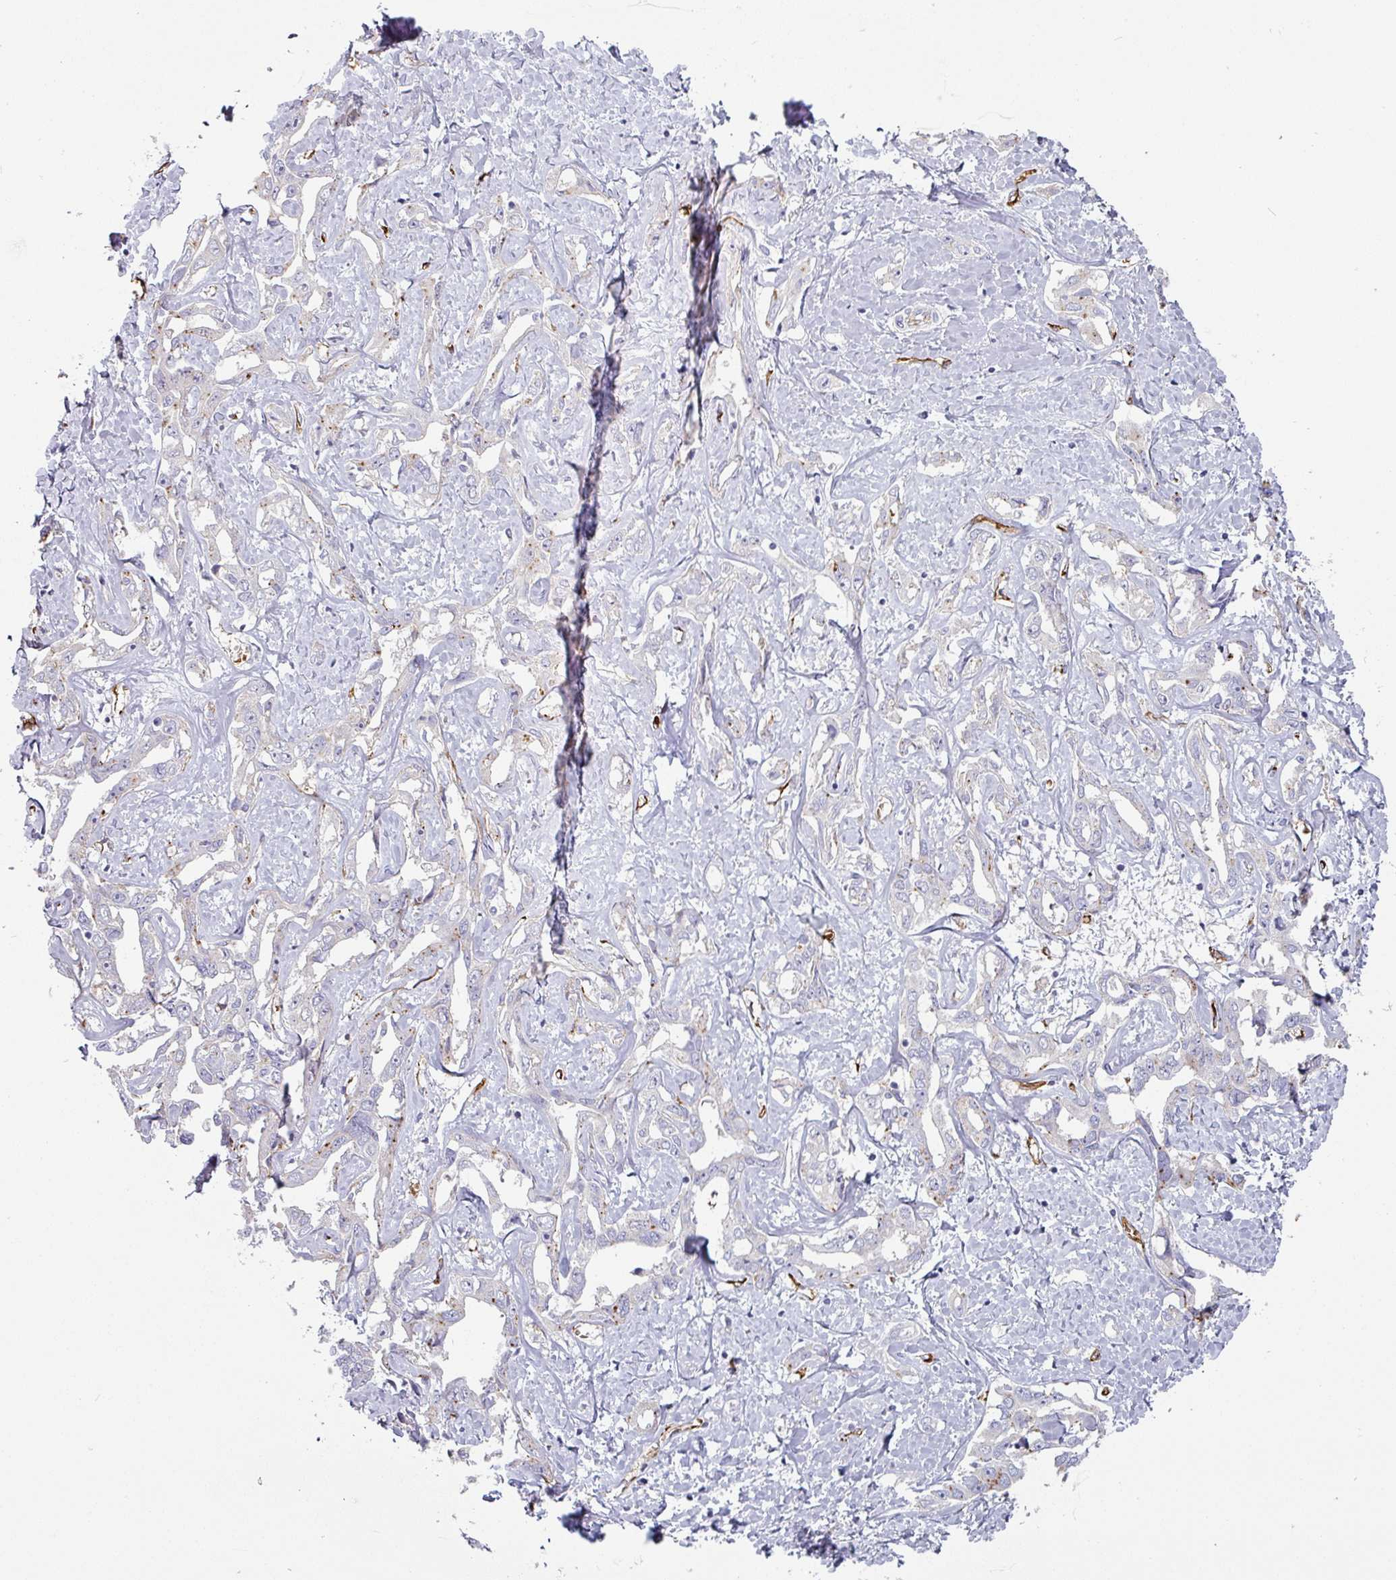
{"staining": {"intensity": "moderate", "quantity": "<25%", "location": "cytoplasmic/membranous"}, "tissue": "liver cancer", "cell_type": "Tumor cells", "image_type": "cancer", "snomed": [{"axis": "morphology", "description": "Cholangiocarcinoma"}, {"axis": "topography", "description": "Liver"}], "caption": "High-magnification brightfield microscopy of liver cancer (cholangiocarcinoma) stained with DAB (brown) and counterstained with hematoxylin (blue). tumor cells exhibit moderate cytoplasmic/membranous positivity is seen in approximately<25% of cells. The protein is shown in brown color, while the nuclei are stained blue.", "gene": "PRODH2", "patient": {"sex": "male", "age": 59}}